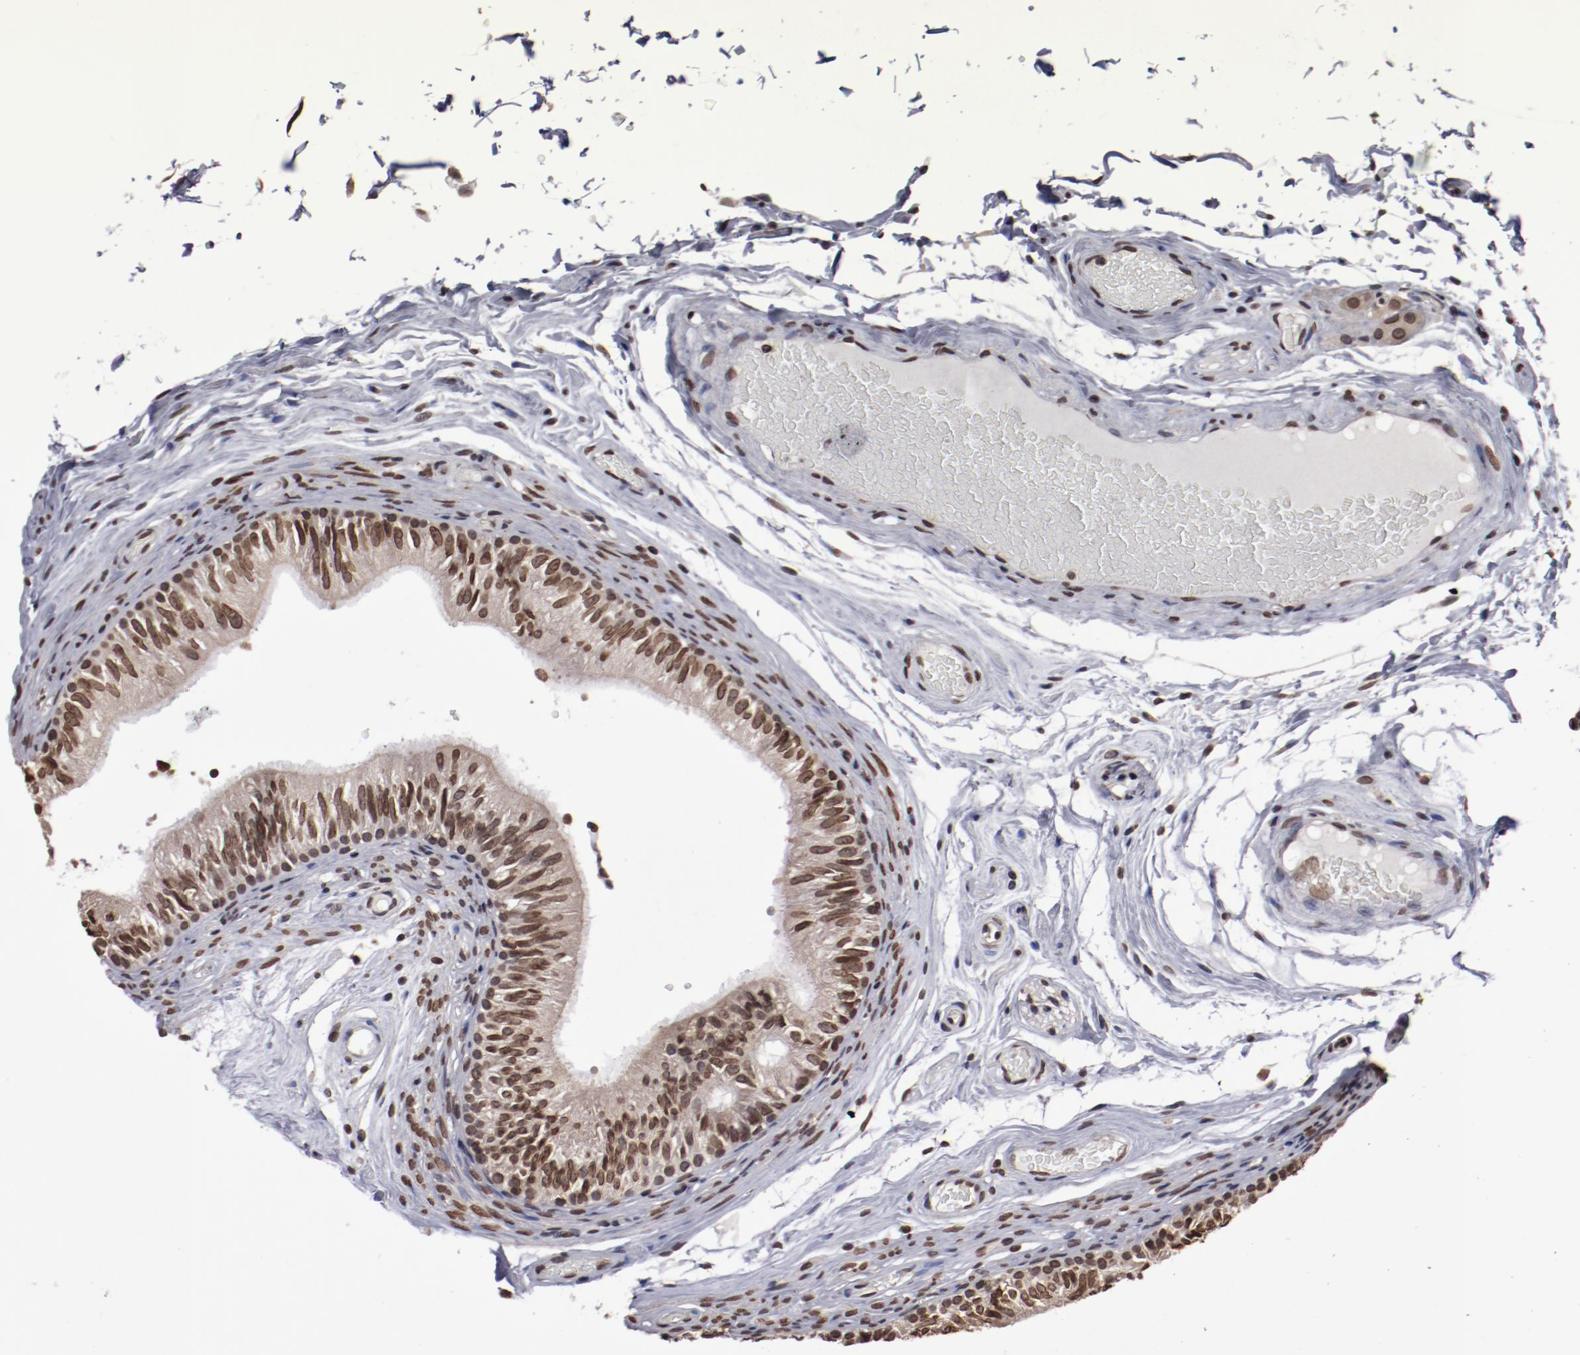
{"staining": {"intensity": "strong", "quantity": ">75%", "location": "nuclear"}, "tissue": "epididymis", "cell_type": "Glandular cells", "image_type": "normal", "snomed": [{"axis": "morphology", "description": "Normal tissue, NOS"}, {"axis": "topography", "description": "Testis"}, {"axis": "topography", "description": "Epididymis"}], "caption": "This photomicrograph demonstrates immunohistochemistry (IHC) staining of unremarkable epididymis, with high strong nuclear positivity in about >75% of glandular cells.", "gene": "AKT1", "patient": {"sex": "male", "age": 36}}